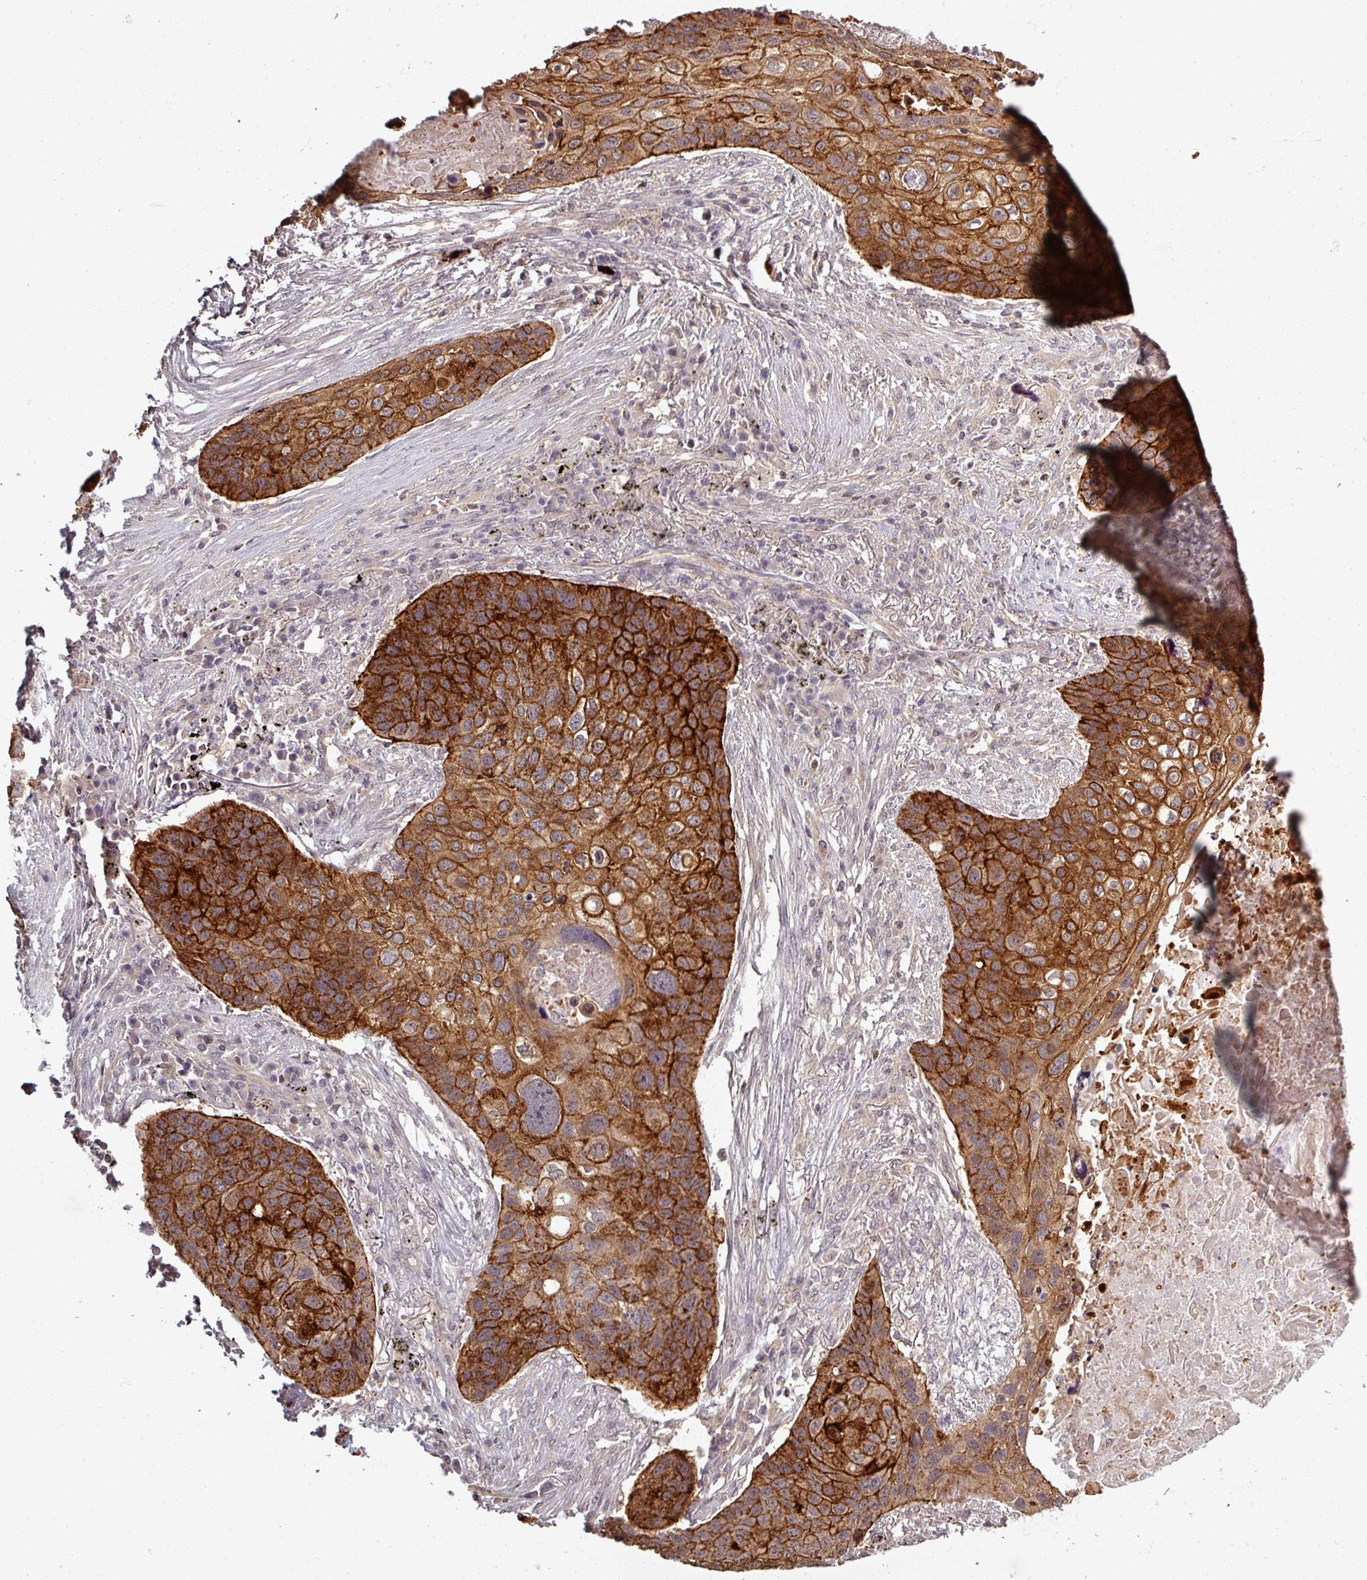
{"staining": {"intensity": "strong", "quantity": ">75%", "location": "cytoplasmic/membranous"}, "tissue": "lung cancer", "cell_type": "Tumor cells", "image_type": "cancer", "snomed": [{"axis": "morphology", "description": "Squamous cell carcinoma, NOS"}, {"axis": "topography", "description": "Lung"}], "caption": "Approximately >75% of tumor cells in squamous cell carcinoma (lung) show strong cytoplasmic/membranous protein expression as visualized by brown immunohistochemical staining.", "gene": "TUSC3", "patient": {"sex": "female", "age": 63}}